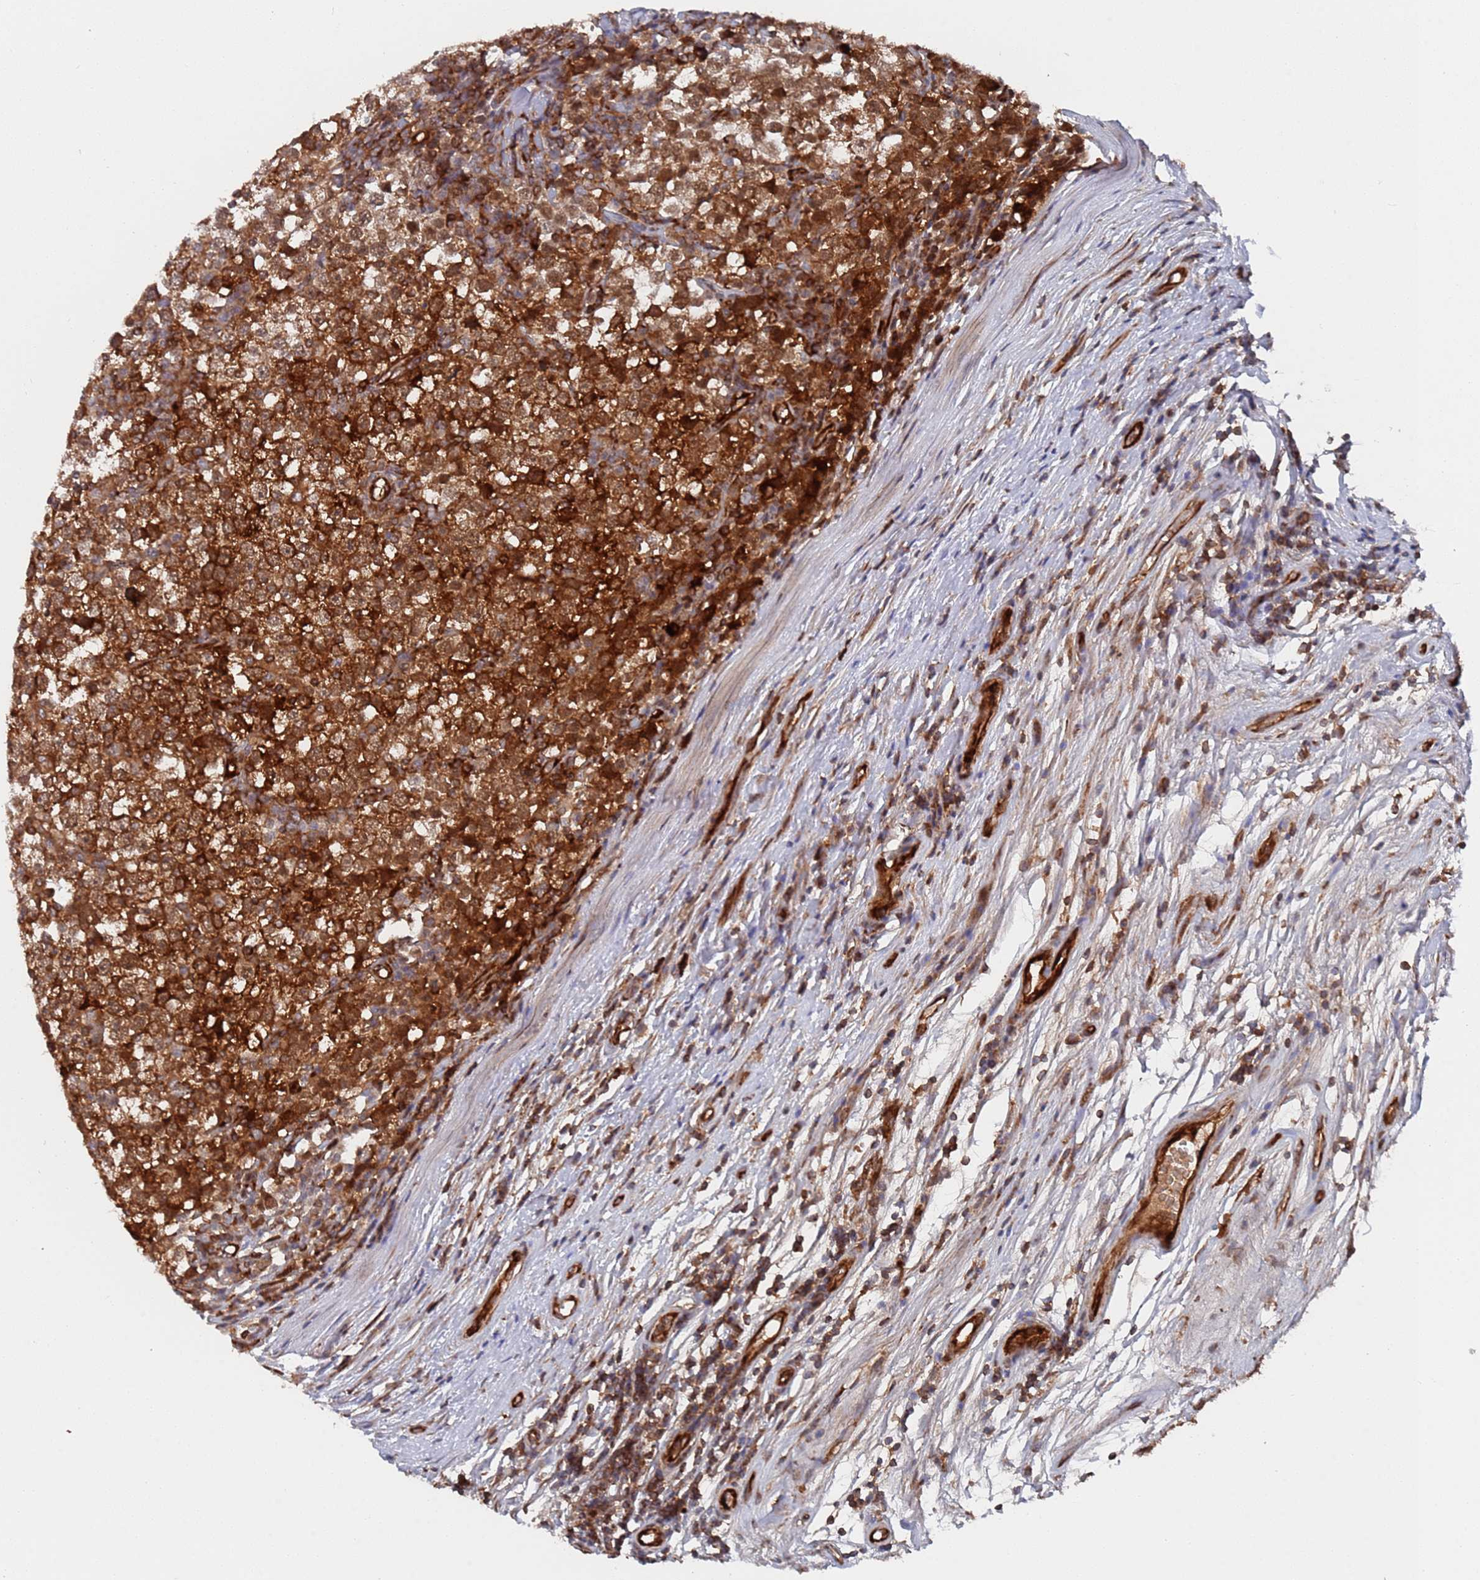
{"staining": {"intensity": "strong", "quantity": ">75%", "location": "cytoplasmic/membranous"}, "tissue": "testis cancer", "cell_type": "Tumor cells", "image_type": "cancer", "snomed": [{"axis": "morphology", "description": "Seminoma, NOS"}, {"axis": "topography", "description": "Testis"}], "caption": "Seminoma (testis) stained for a protein reveals strong cytoplasmic/membranous positivity in tumor cells. (brown staining indicates protein expression, while blue staining denotes nuclei).", "gene": "DDX60", "patient": {"sex": "male", "age": 65}}